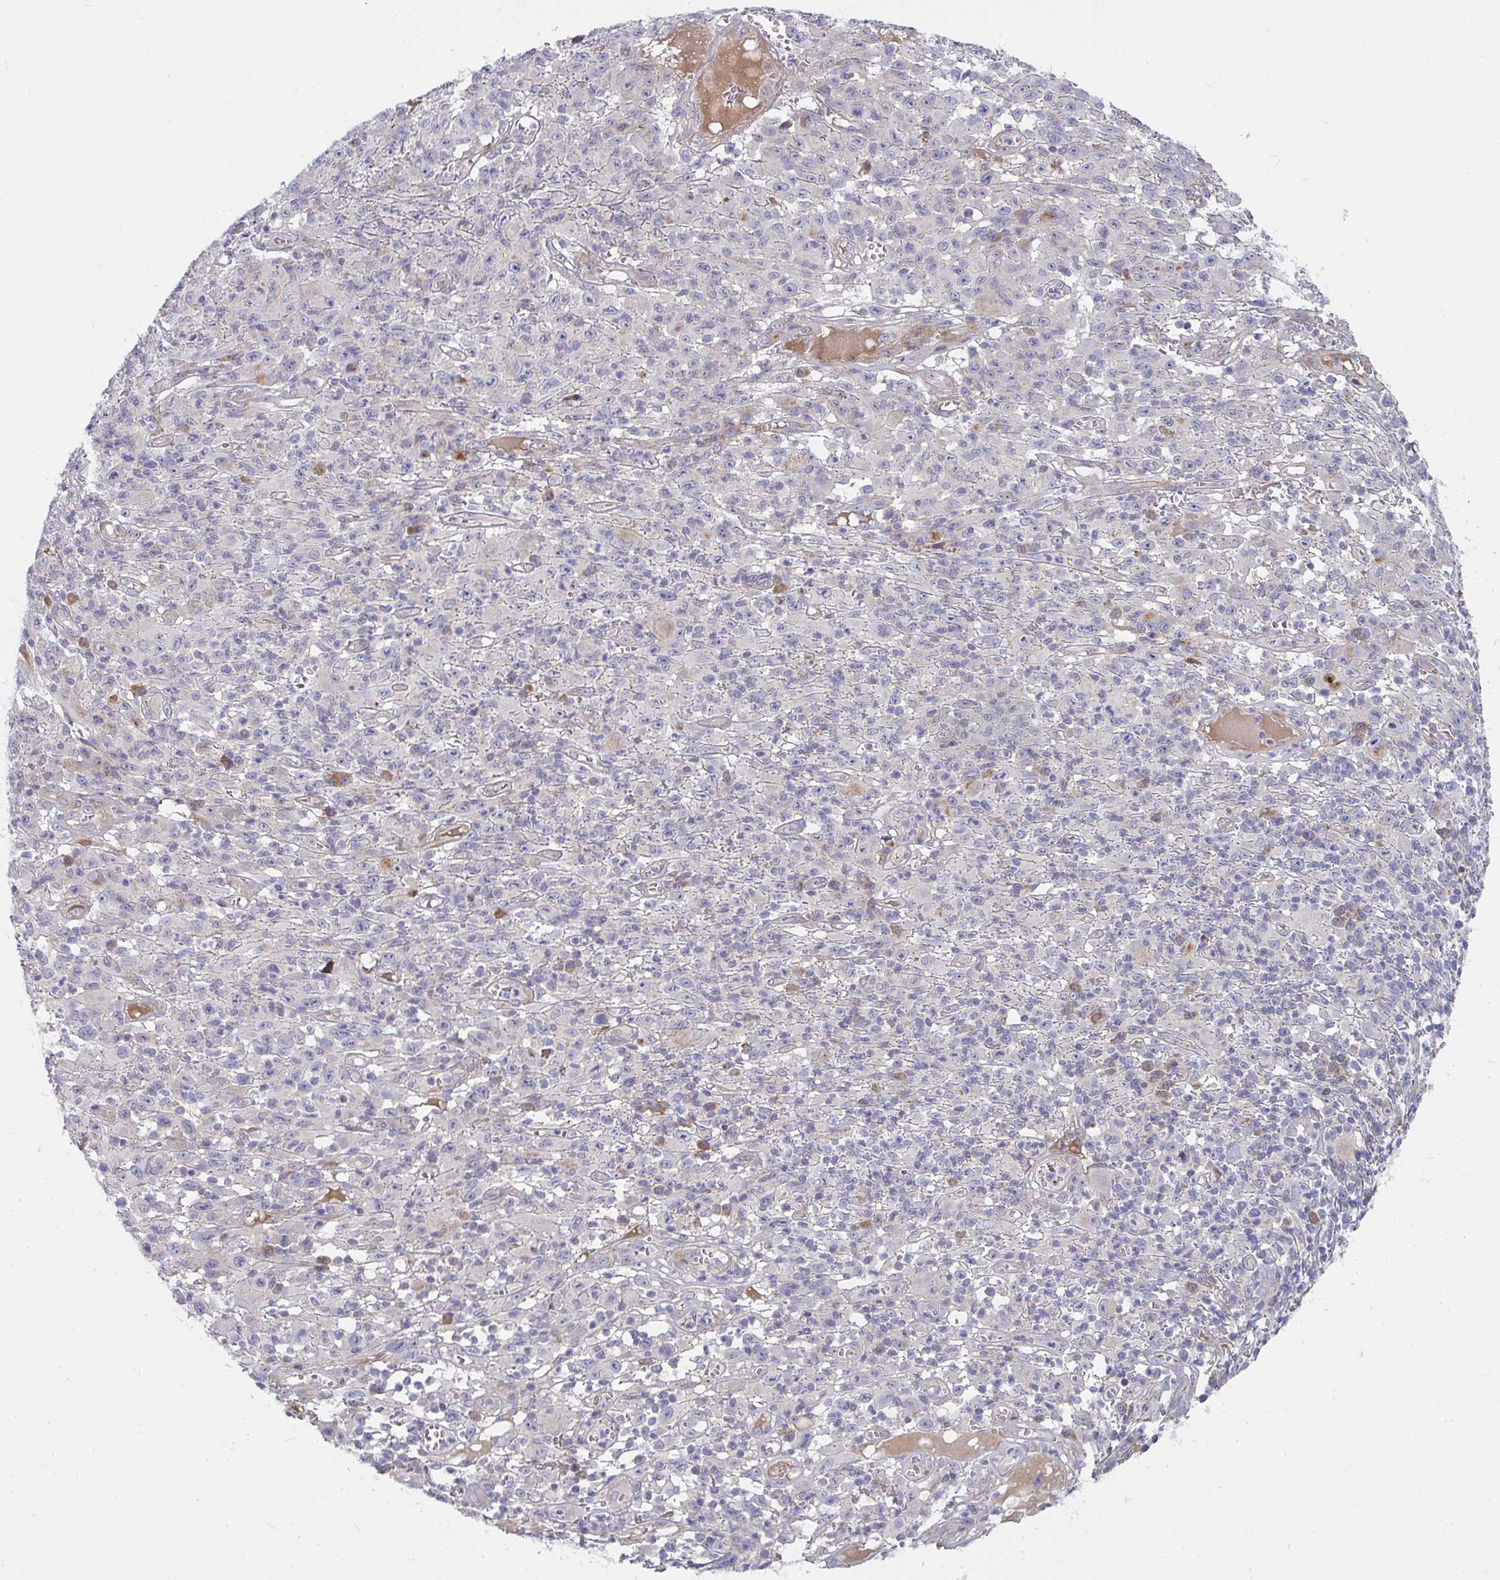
{"staining": {"intensity": "negative", "quantity": "none", "location": "none"}, "tissue": "melanoma", "cell_type": "Tumor cells", "image_type": "cancer", "snomed": [{"axis": "morphology", "description": "Malignant melanoma, NOS"}, {"axis": "topography", "description": "Skin"}], "caption": "Human malignant melanoma stained for a protein using IHC displays no expression in tumor cells.", "gene": "RHEBL1", "patient": {"sex": "male", "age": 46}}